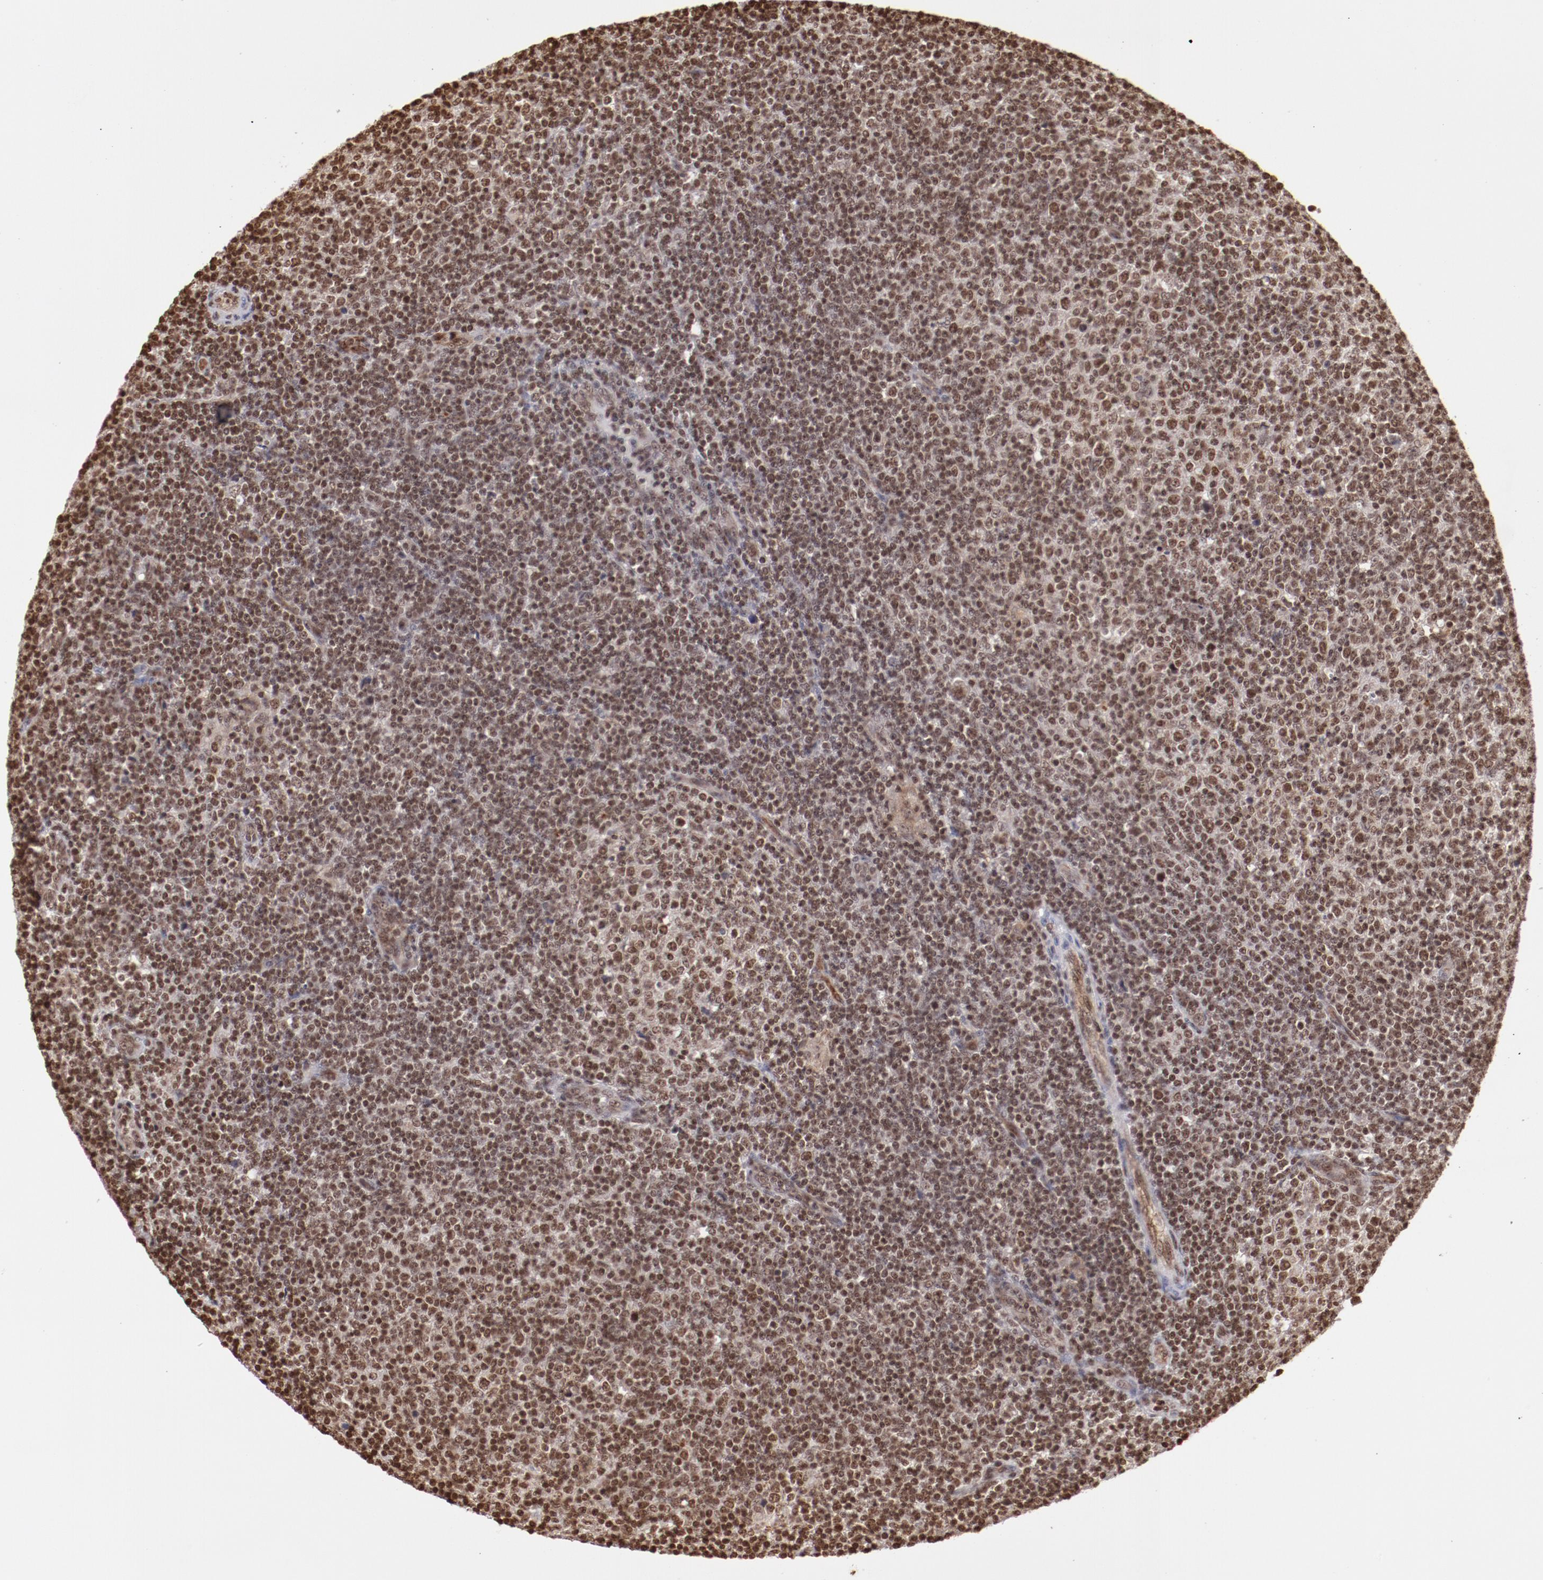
{"staining": {"intensity": "moderate", "quantity": ">75%", "location": "nuclear"}, "tissue": "lymphoma", "cell_type": "Tumor cells", "image_type": "cancer", "snomed": [{"axis": "morphology", "description": "Malignant lymphoma, non-Hodgkin's type, Low grade"}, {"axis": "topography", "description": "Lymph node"}], "caption": "Immunohistochemistry of low-grade malignant lymphoma, non-Hodgkin's type reveals medium levels of moderate nuclear staining in about >75% of tumor cells. The protein is stained brown, and the nuclei are stained in blue (DAB IHC with brightfield microscopy, high magnification).", "gene": "ABL2", "patient": {"sex": "male", "age": 70}}